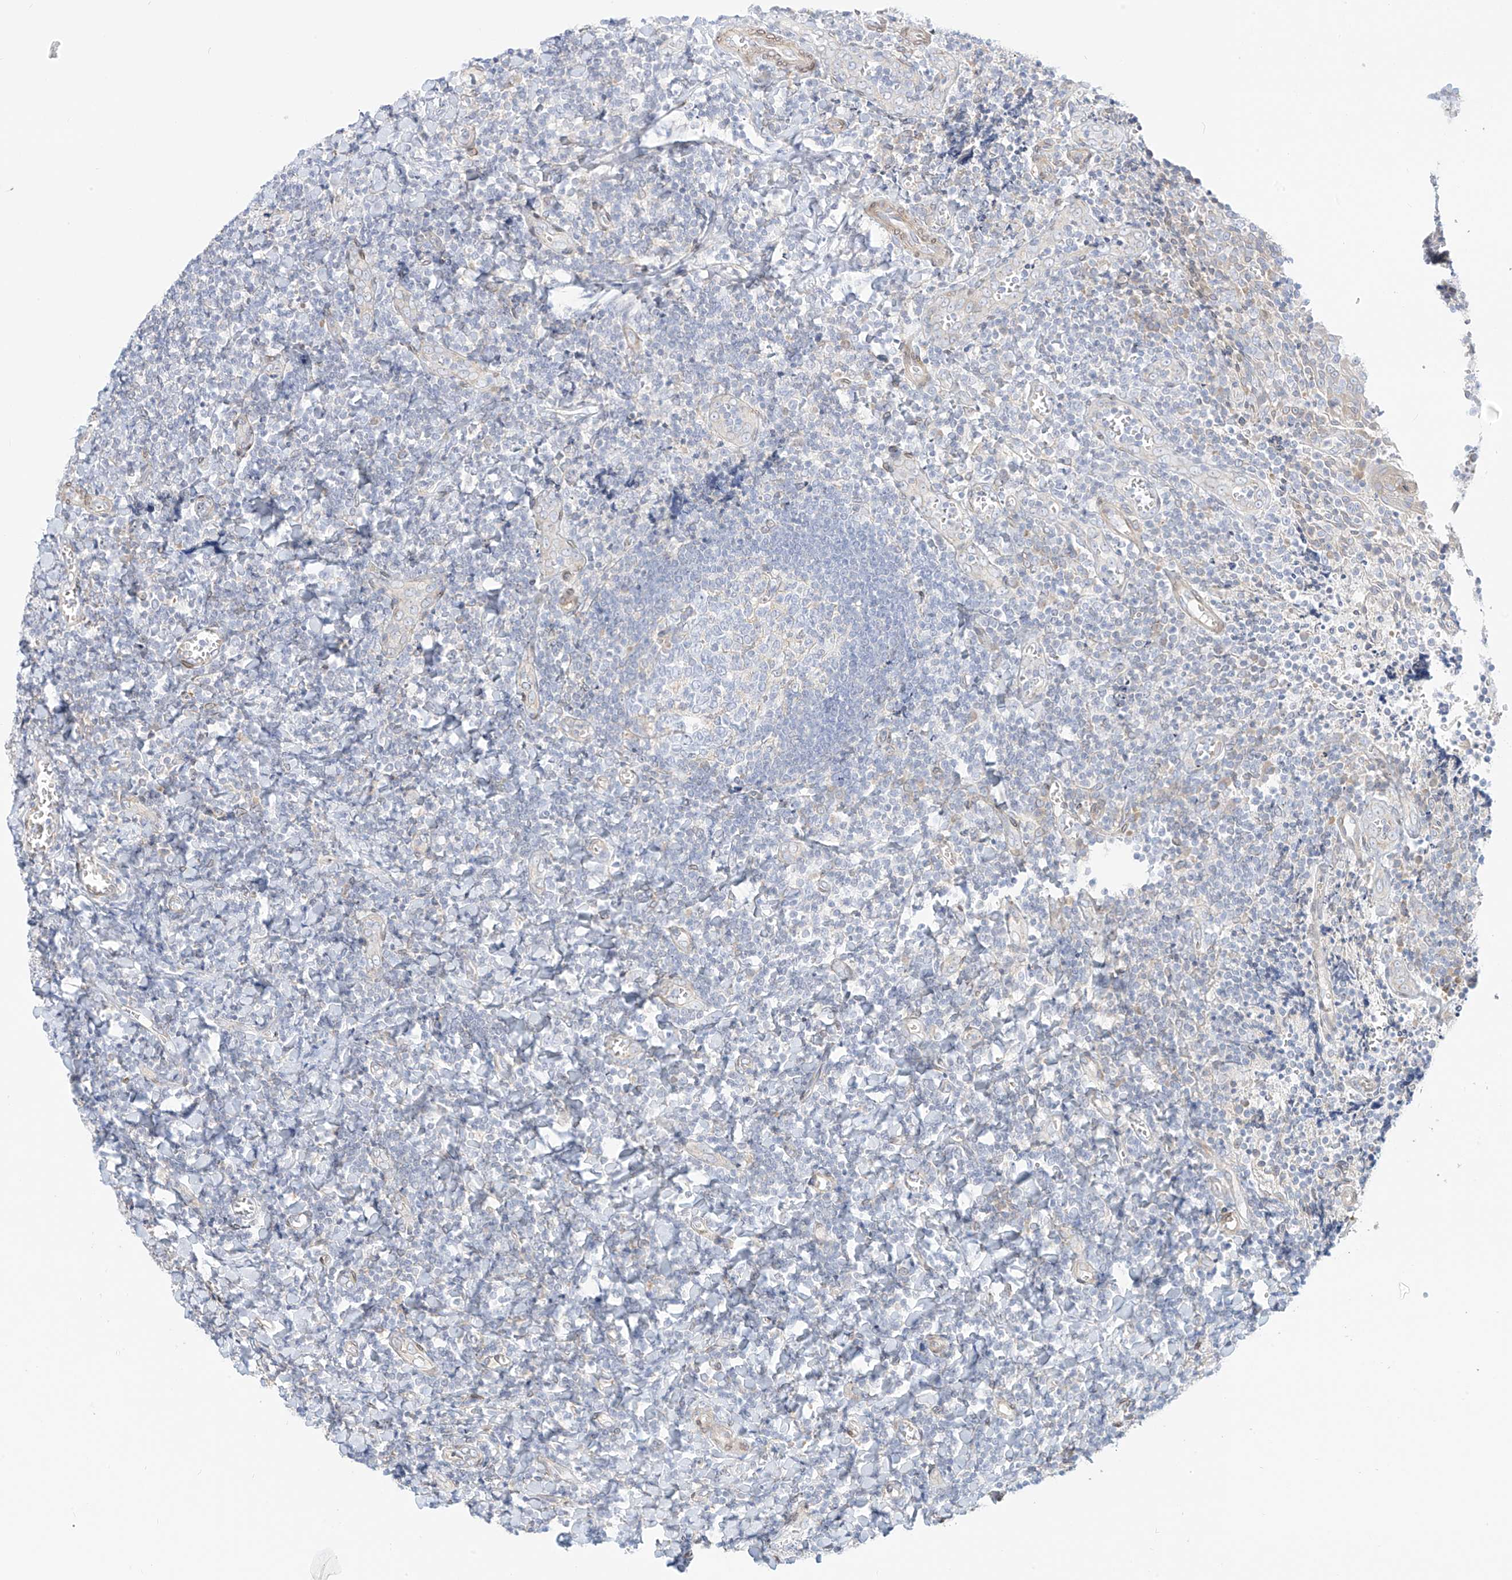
{"staining": {"intensity": "negative", "quantity": "none", "location": "none"}, "tissue": "tonsil", "cell_type": "Germinal center cells", "image_type": "normal", "snomed": [{"axis": "morphology", "description": "Normal tissue, NOS"}, {"axis": "topography", "description": "Tonsil"}], "caption": "Germinal center cells show no significant expression in normal tonsil. (Brightfield microscopy of DAB IHC at high magnification).", "gene": "PCYOX1", "patient": {"sex": "male", "age": 27}}